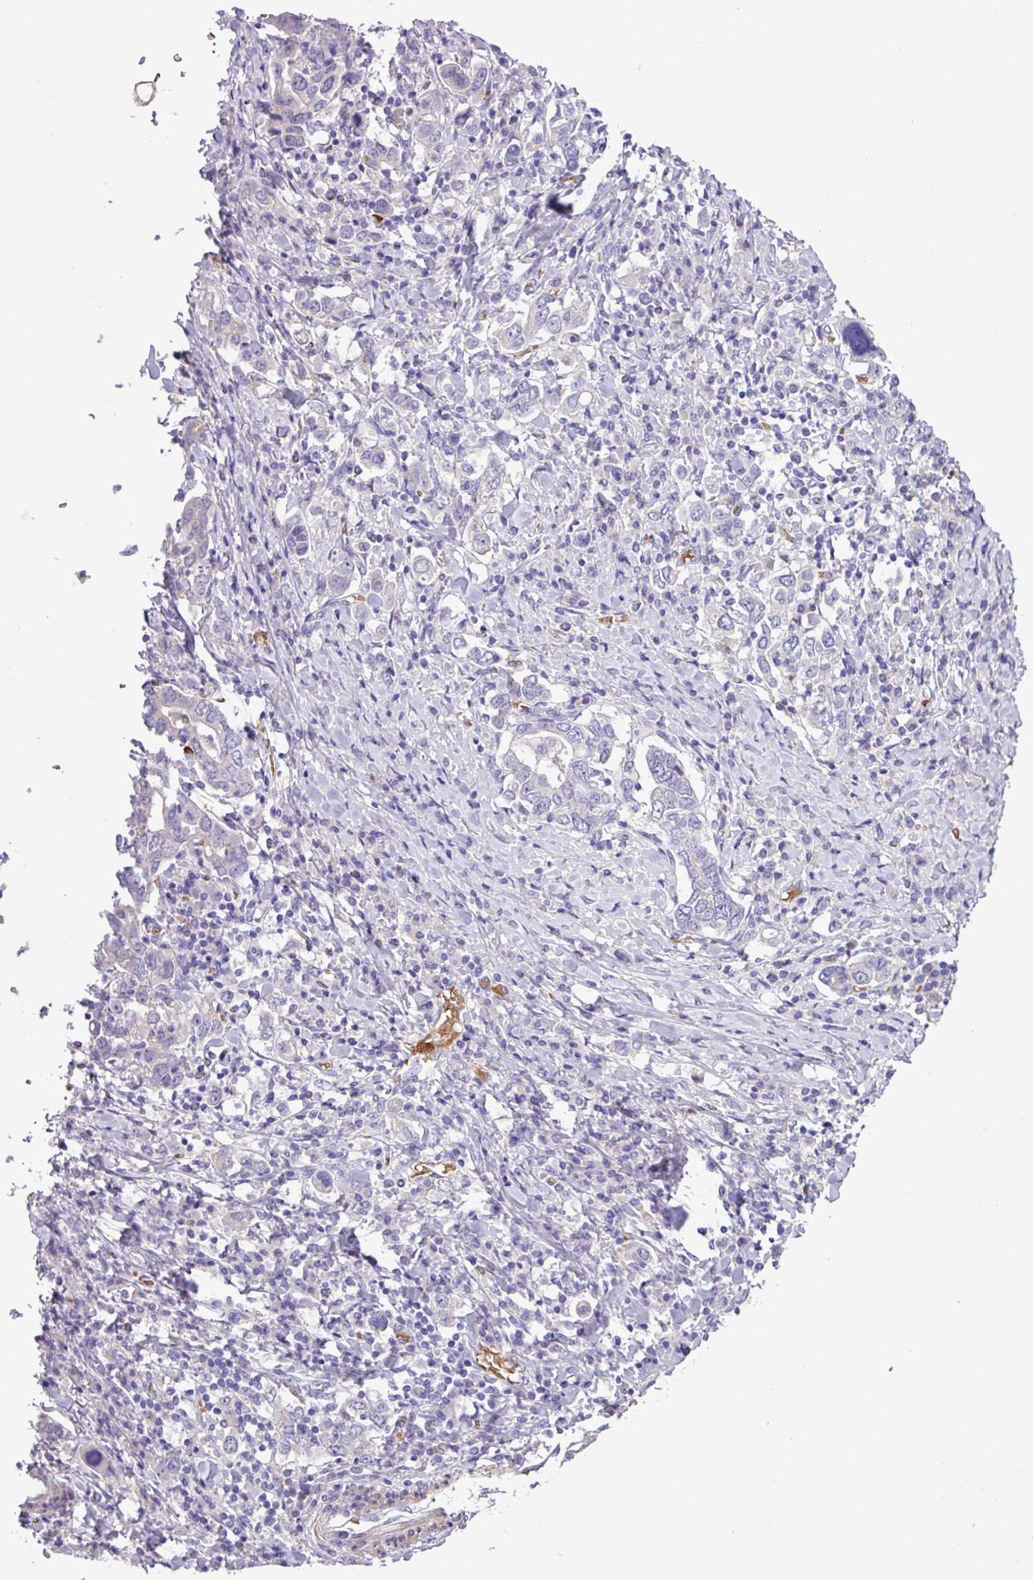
{"staining": {"intensity": "negative", "quantity": "none", "location": "none"}, "tissue": "stomach cancer", "cell_type": "Tumor cells", "image_type": "cancer", "snomed": [{"axis": "morphology", "description": "Adenocarcinoma, NOS"}, {"axis": "topography", "description": "Stomach, upper"}, {"axis": "topography", "description": "Stomach"}], "caption": "Stomach cancer was stained to show a protein in brown. There is no significant staining in tumor cells.", "gene": "MGAT4B", "patient": {"sex": "male", "age": 62}}